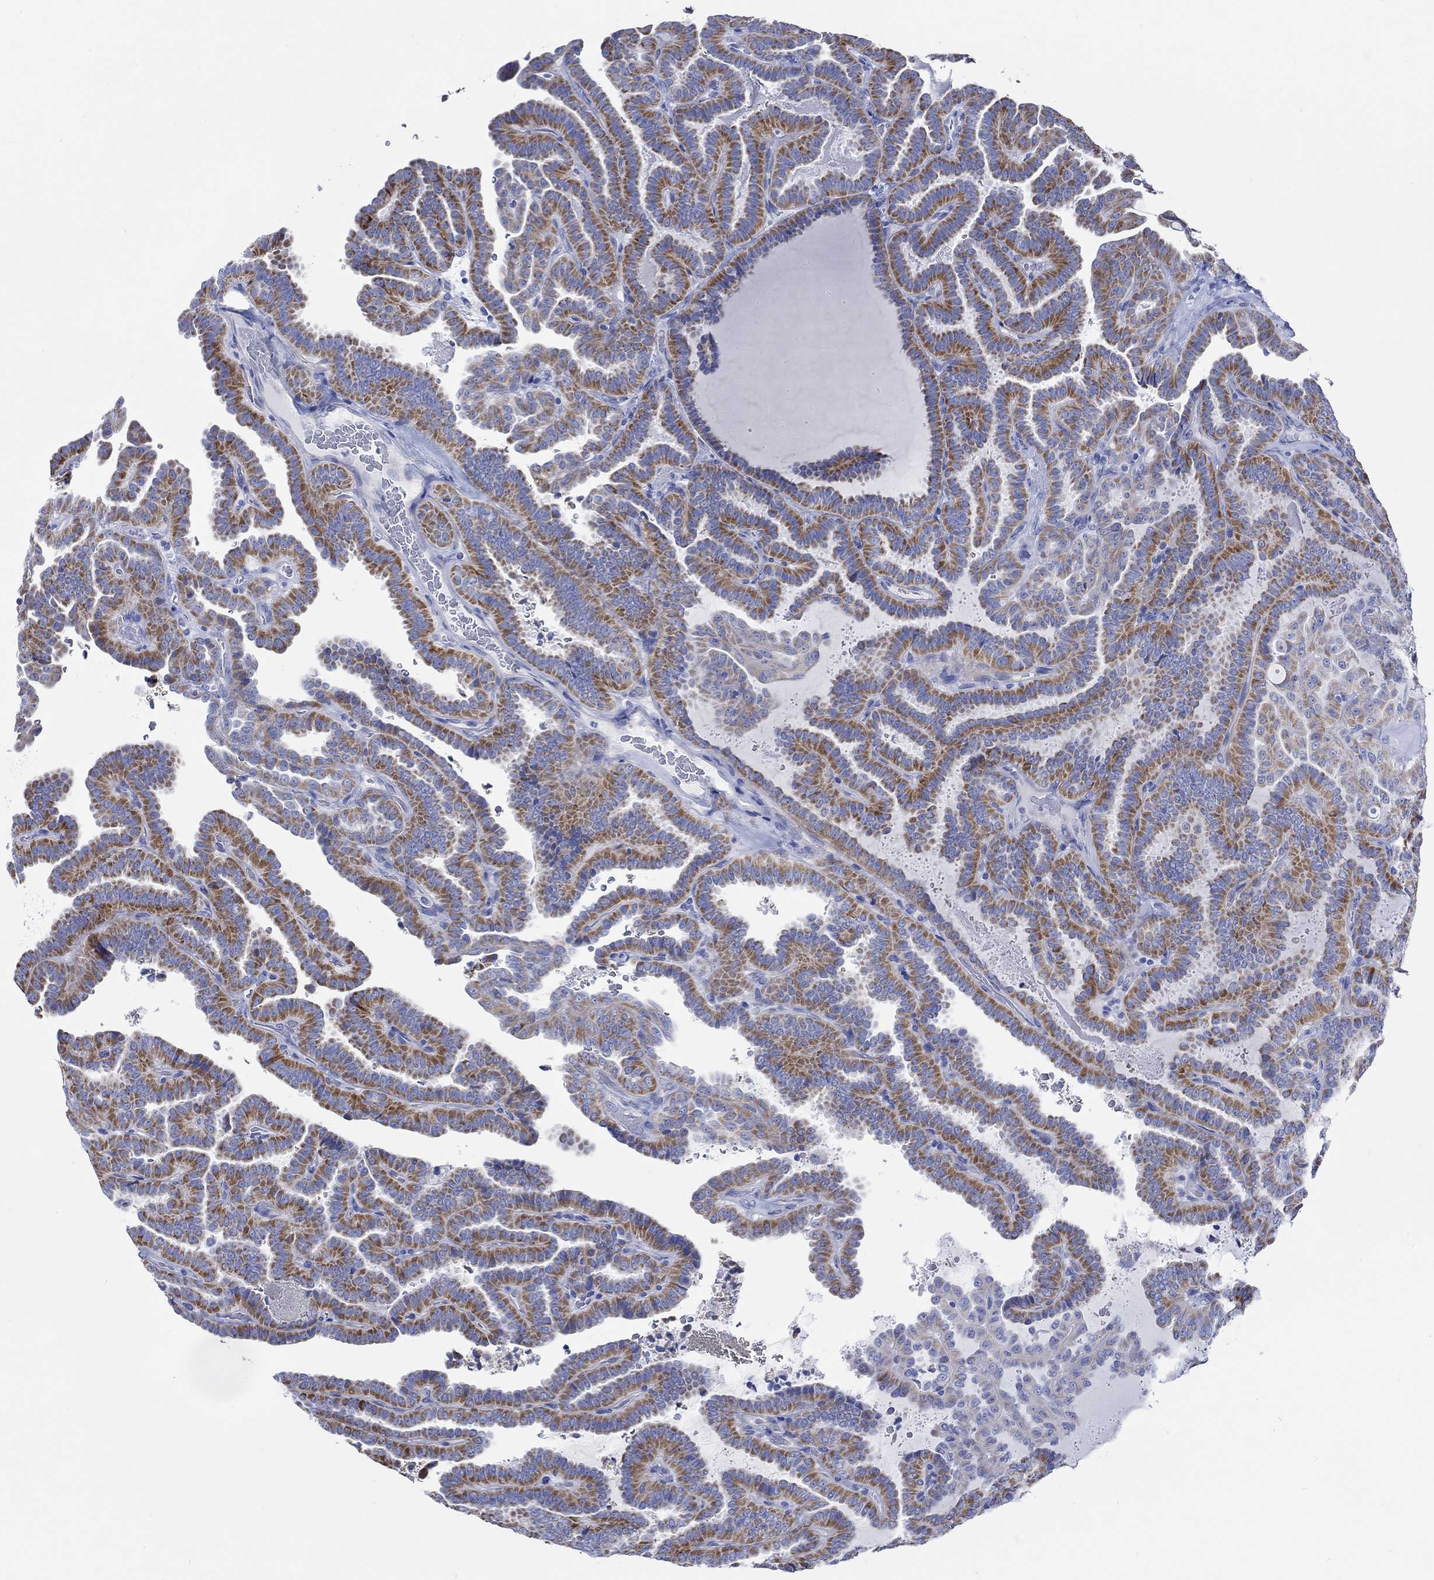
{"staining": {"intensity": "strong", "quantity": "25%-75%", "location": "cytoplasmic/membranous"}, "tissue": "thyroid cancer", "cell_type": "Tumor cells", "image_type": "cancer", "snomed": [{"axis": "morphology", "description": "Papillary adenocarcinoma, NOS"}, {"axis": "topography", "description": "Thyroid gland"}], "caption": "The micrograph reveals immunohistochemical staining of thyroid papillary adenocarcinoma. There is strong cytoplasmic/membranous staining is appreciated in approximately 25%-75% of tumor cells.", "gene": "CPLX2", "patient": {"sex": "female", "age": 39}}